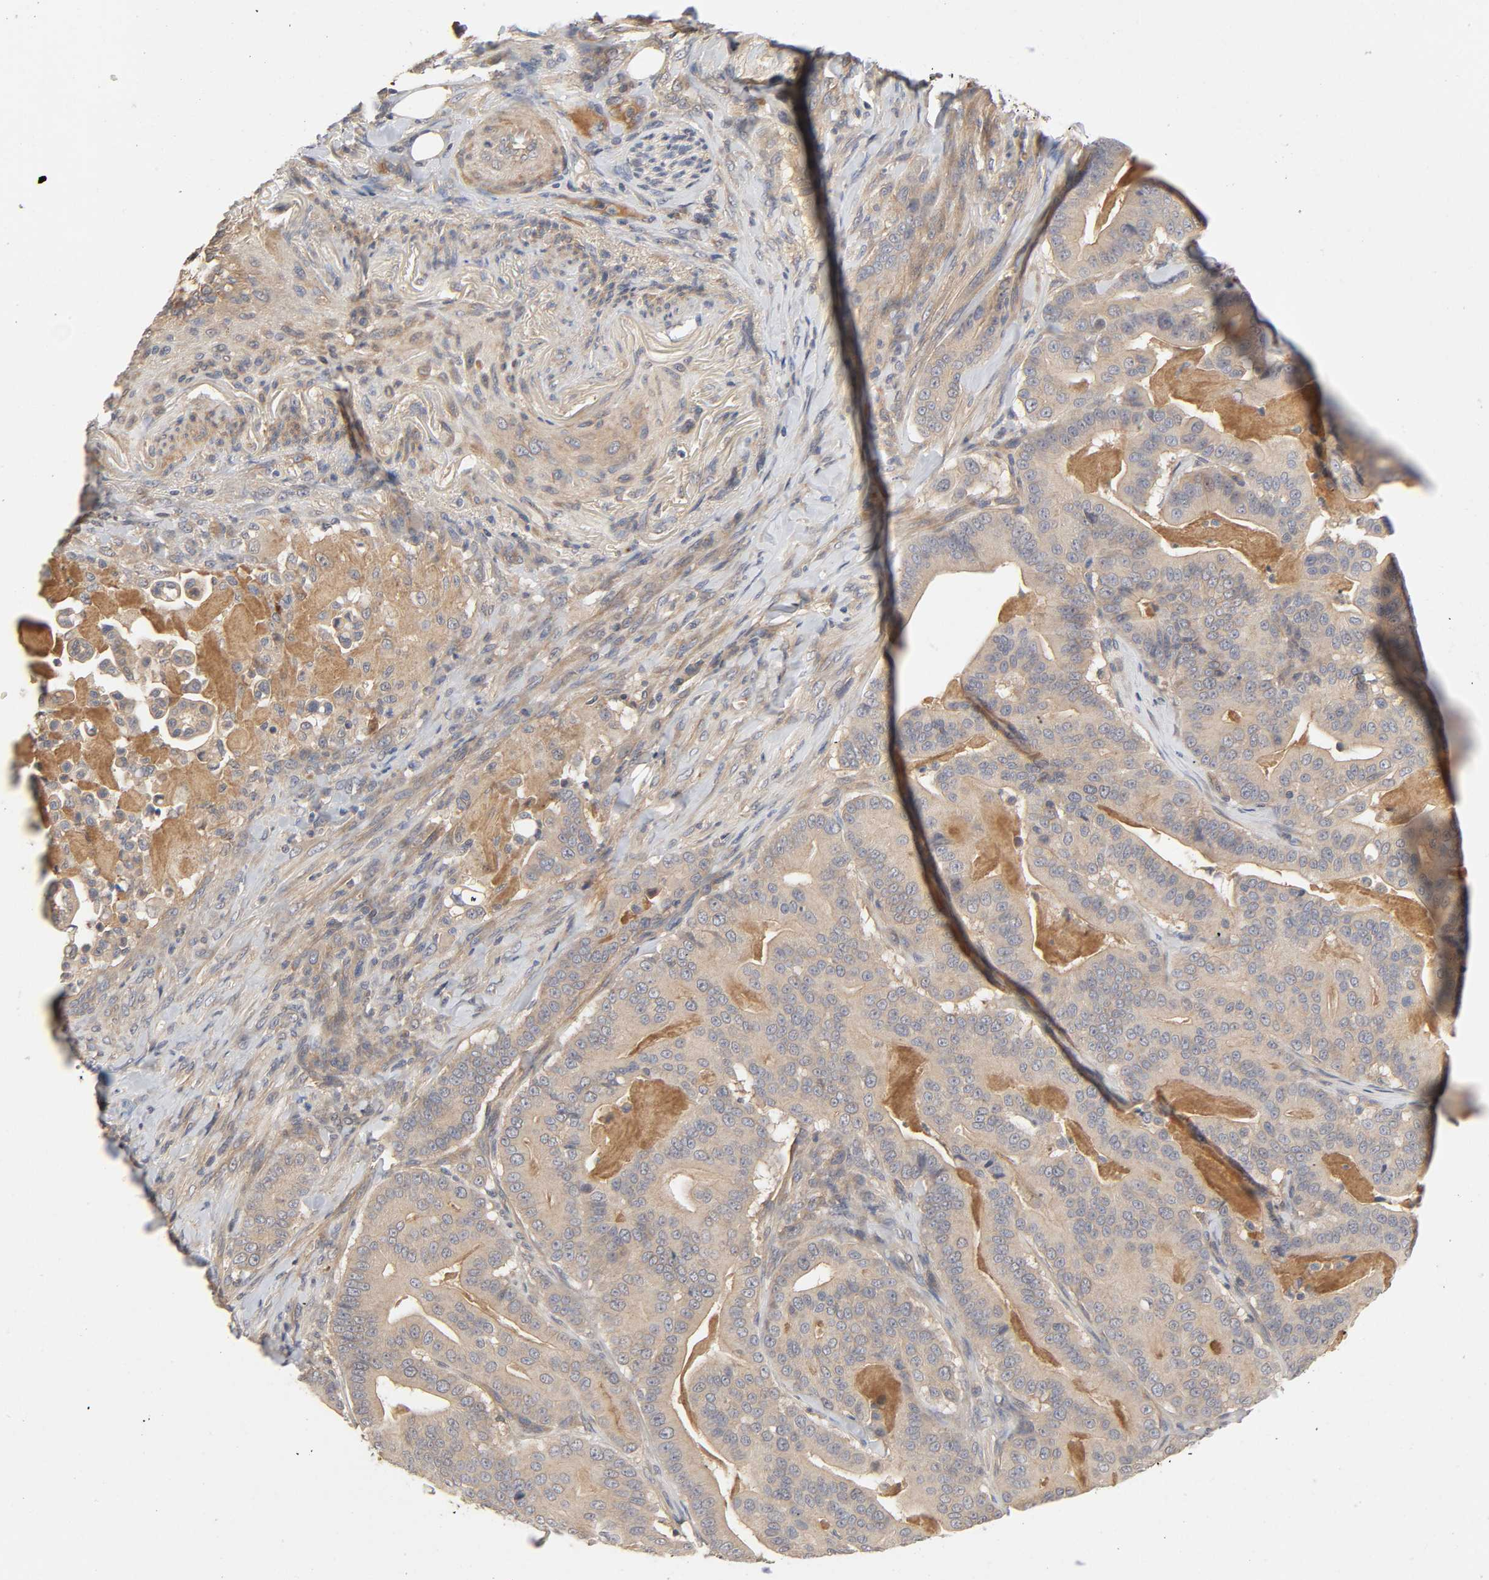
{"staining": {"intensity": "moderate", "quantity": ">75%", "location": "cytoplasmic/membranous"}, "tissue": "pancreatic cancer", "cell_type": "Tumor cells", "image_type": "cancer", "snomed": [{"axis": "morphology", "description": "Adenocarcinoma, NOS"}, {"axis": "topography", "description": "Pancreas"}], "caption": "A photomicrograph of pancreatic adenocarcinoma stained for a protein displays moderate cytoplasmic/membranous brown staining in tumor cells.", "gene": "CPB2", "patient": {"sex": "male", "age": 63}}